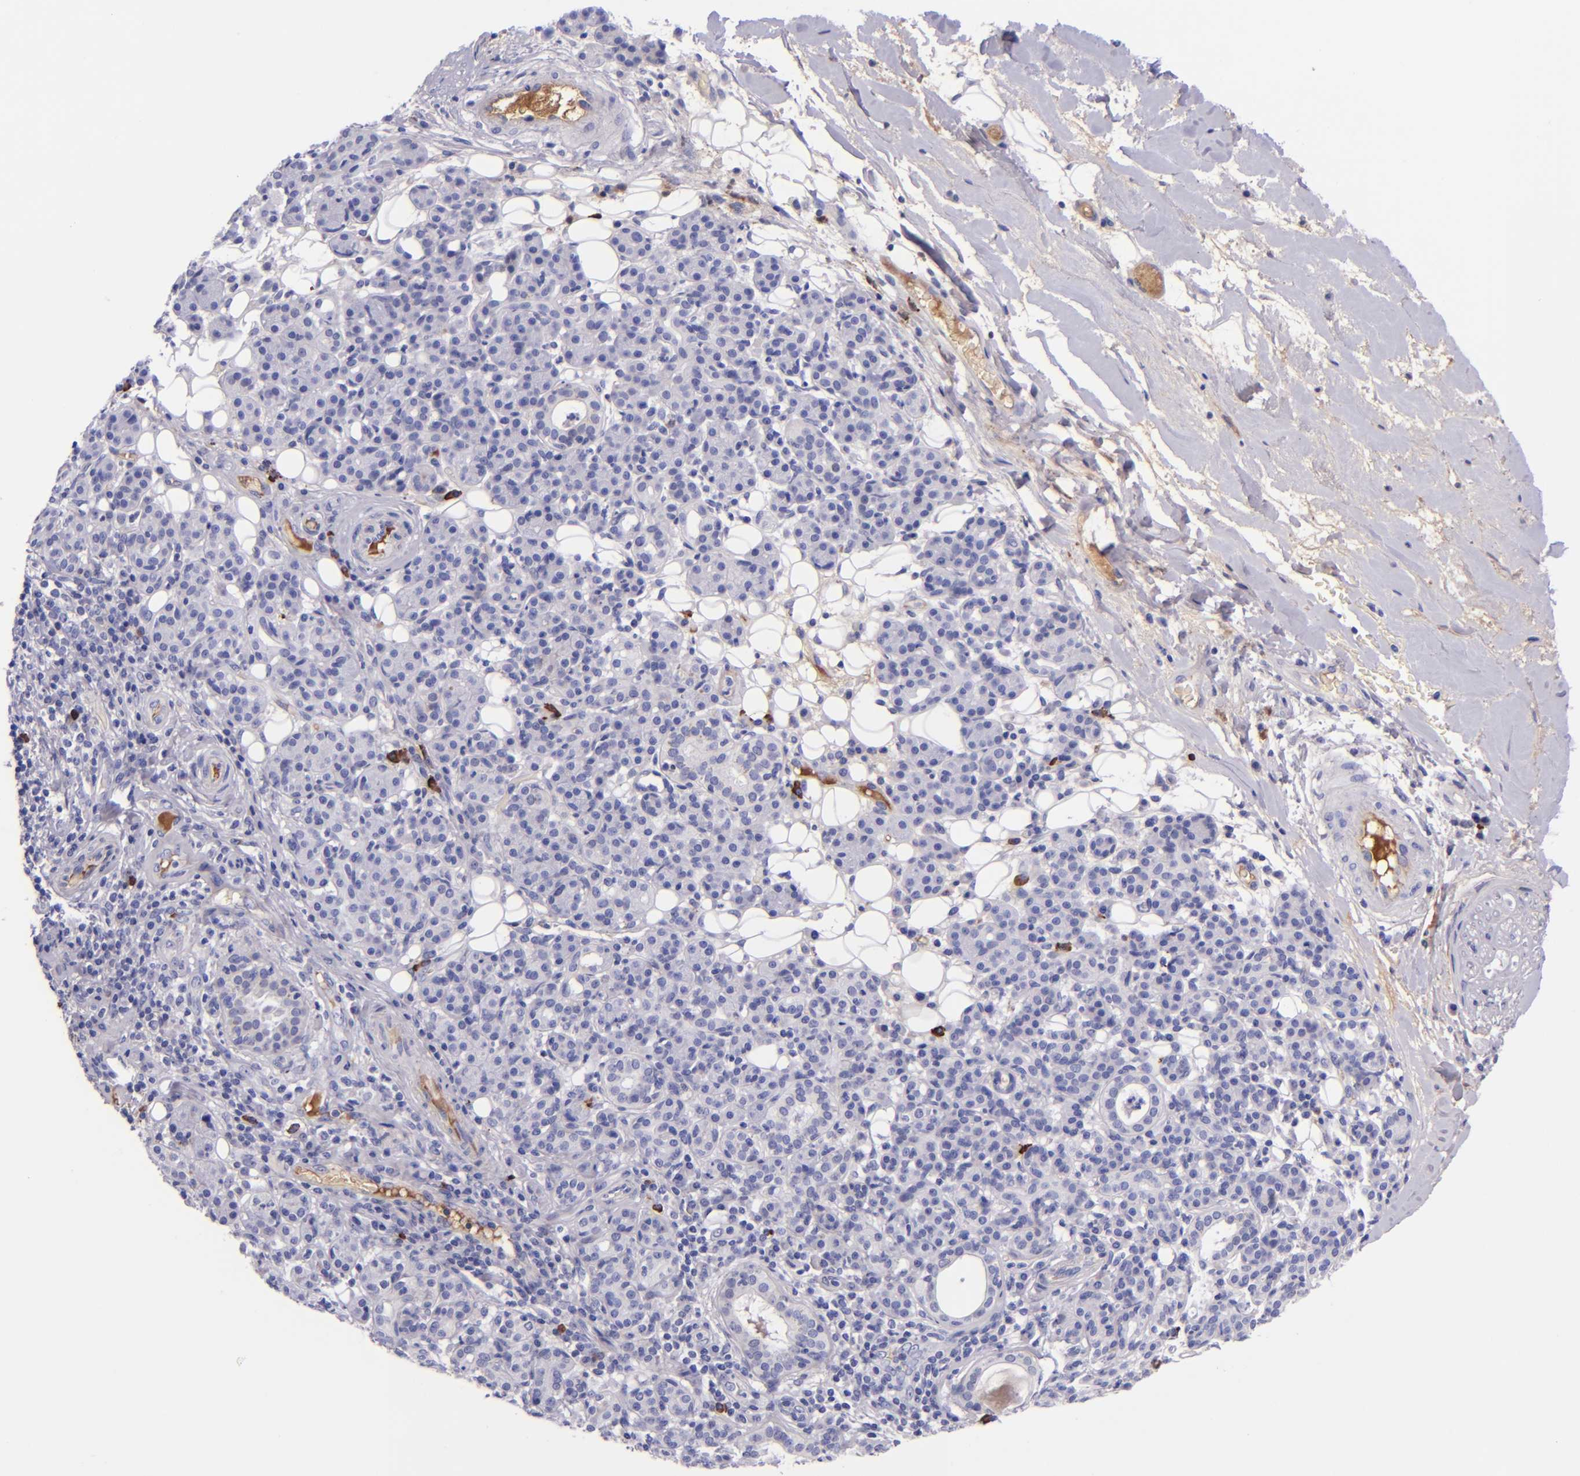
{"staining": {"intensity": "negative", "quantity": "none", "location": "none"}, "tissue": "skin cancer", "cell_type": "Tumor cells", "image_type": "cancer", "snomed": [{"axis": "morphology", "description": "Squamous cell carcinoma, NOS"}, {"axis": "topography", "description": "Skin"}], "caption": "A photomicrograph of human squamous cell carcinoma (skin) is negative for staining in tumor cells. (Stains: DAB (3,3'-diaminobenzidine) IHC with hematoxylin counter stain, Microscopy: brightfield microscopy at high magnification).", "gene": "KNG1", "patient": {"sex": "male", "age": 84}}